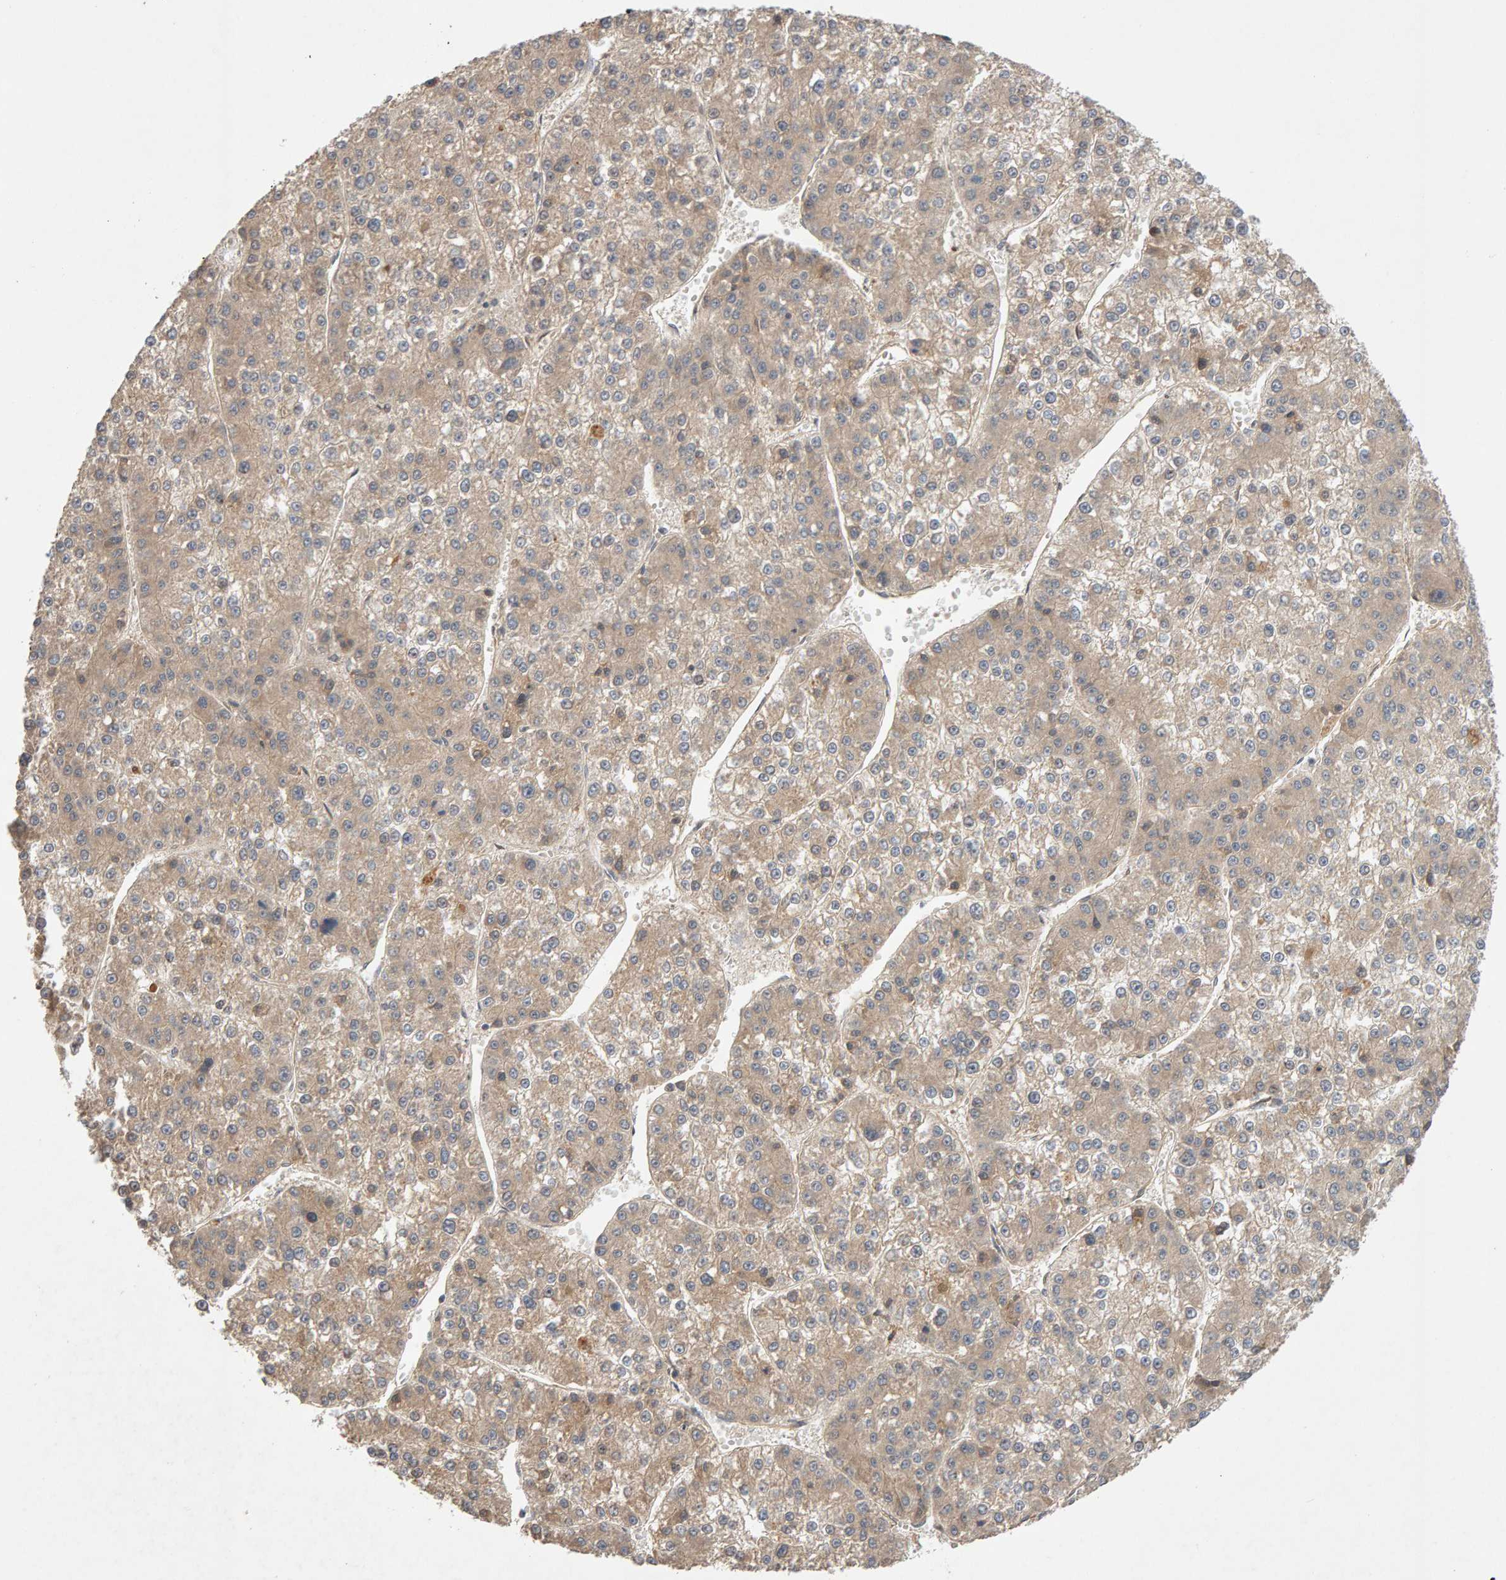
{"staining": {"intensity": "weak", "quantity": ">75%", "location": "cytoplasmic/membranous"}, "tissue": "liver cancer", "cell_type": "Tumor cells", "image_type": "cancer", "snomed": [{"axis": "morphology", "description": "Carcinoma, Hepatocellular, NOS"}, {"axis": "topography", "description": "Liver"}], "caption": "DAB (3,3'-diaminobenzidine) immunohistochemical staining of liver hepatocellular carcinoma displays weak cytoplasmic/membranous protein expression in about >75% of tumor cells.", "gene": "RNF19A", "patient": {"sex": "female", "age": 73}}